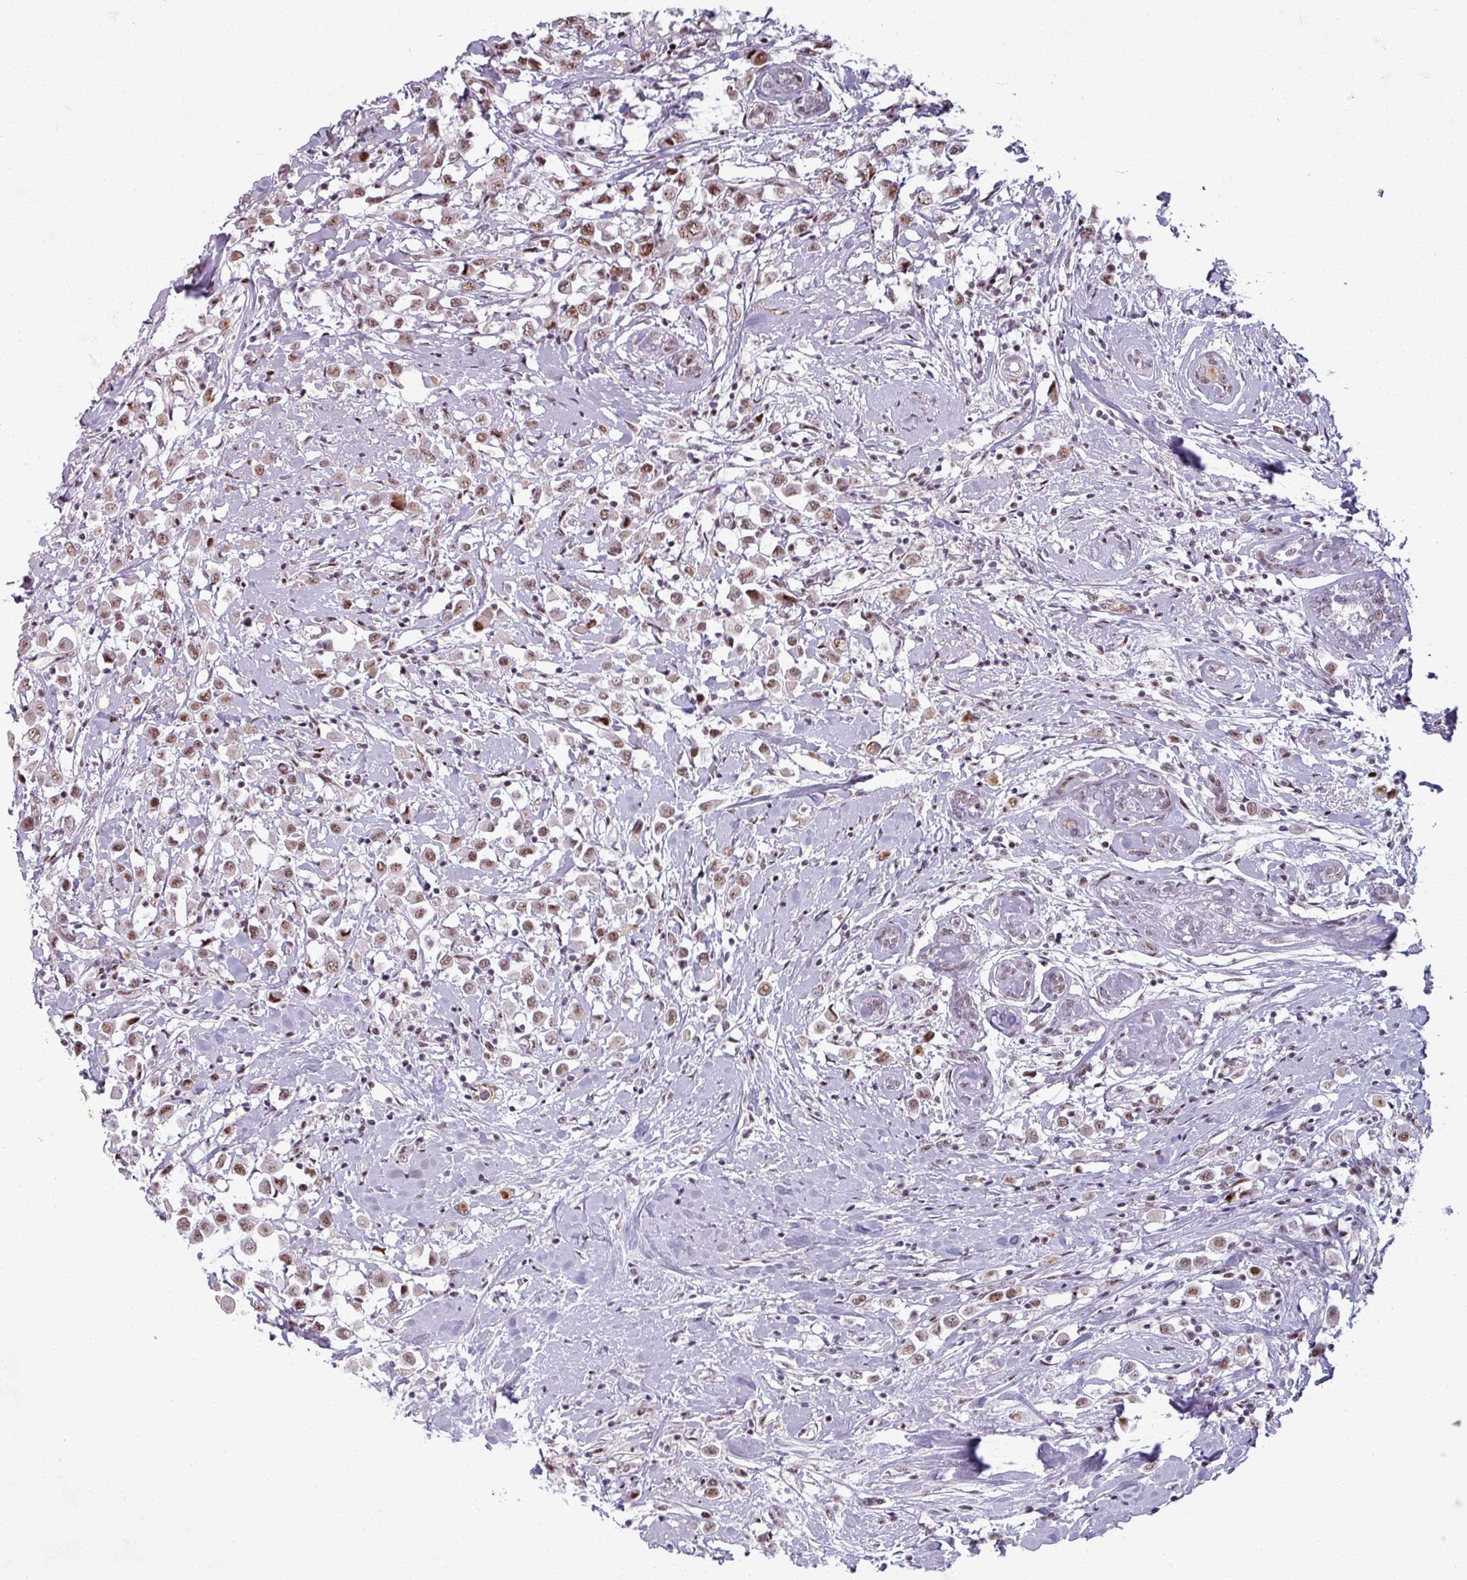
{"staining": {"intensity": "moderate", "quantity": ">75%", "location": "nuclear"}, "tissue": "breast cancer", "cell_type": "Tumor cells", "image_type": "cancer", "snomed": [{"axis": "morphology", "description": "Duct carcinoma"}, {"axis": "topography", "description": "Breast"}], "caption": "A medium amount of moderate nuclear staining is seen in approximately >75% of tumor cells in breast intraductal carcinoma tissue.", "gene": "NCOR1", "patient": {"sex": "female", "age": 87}}